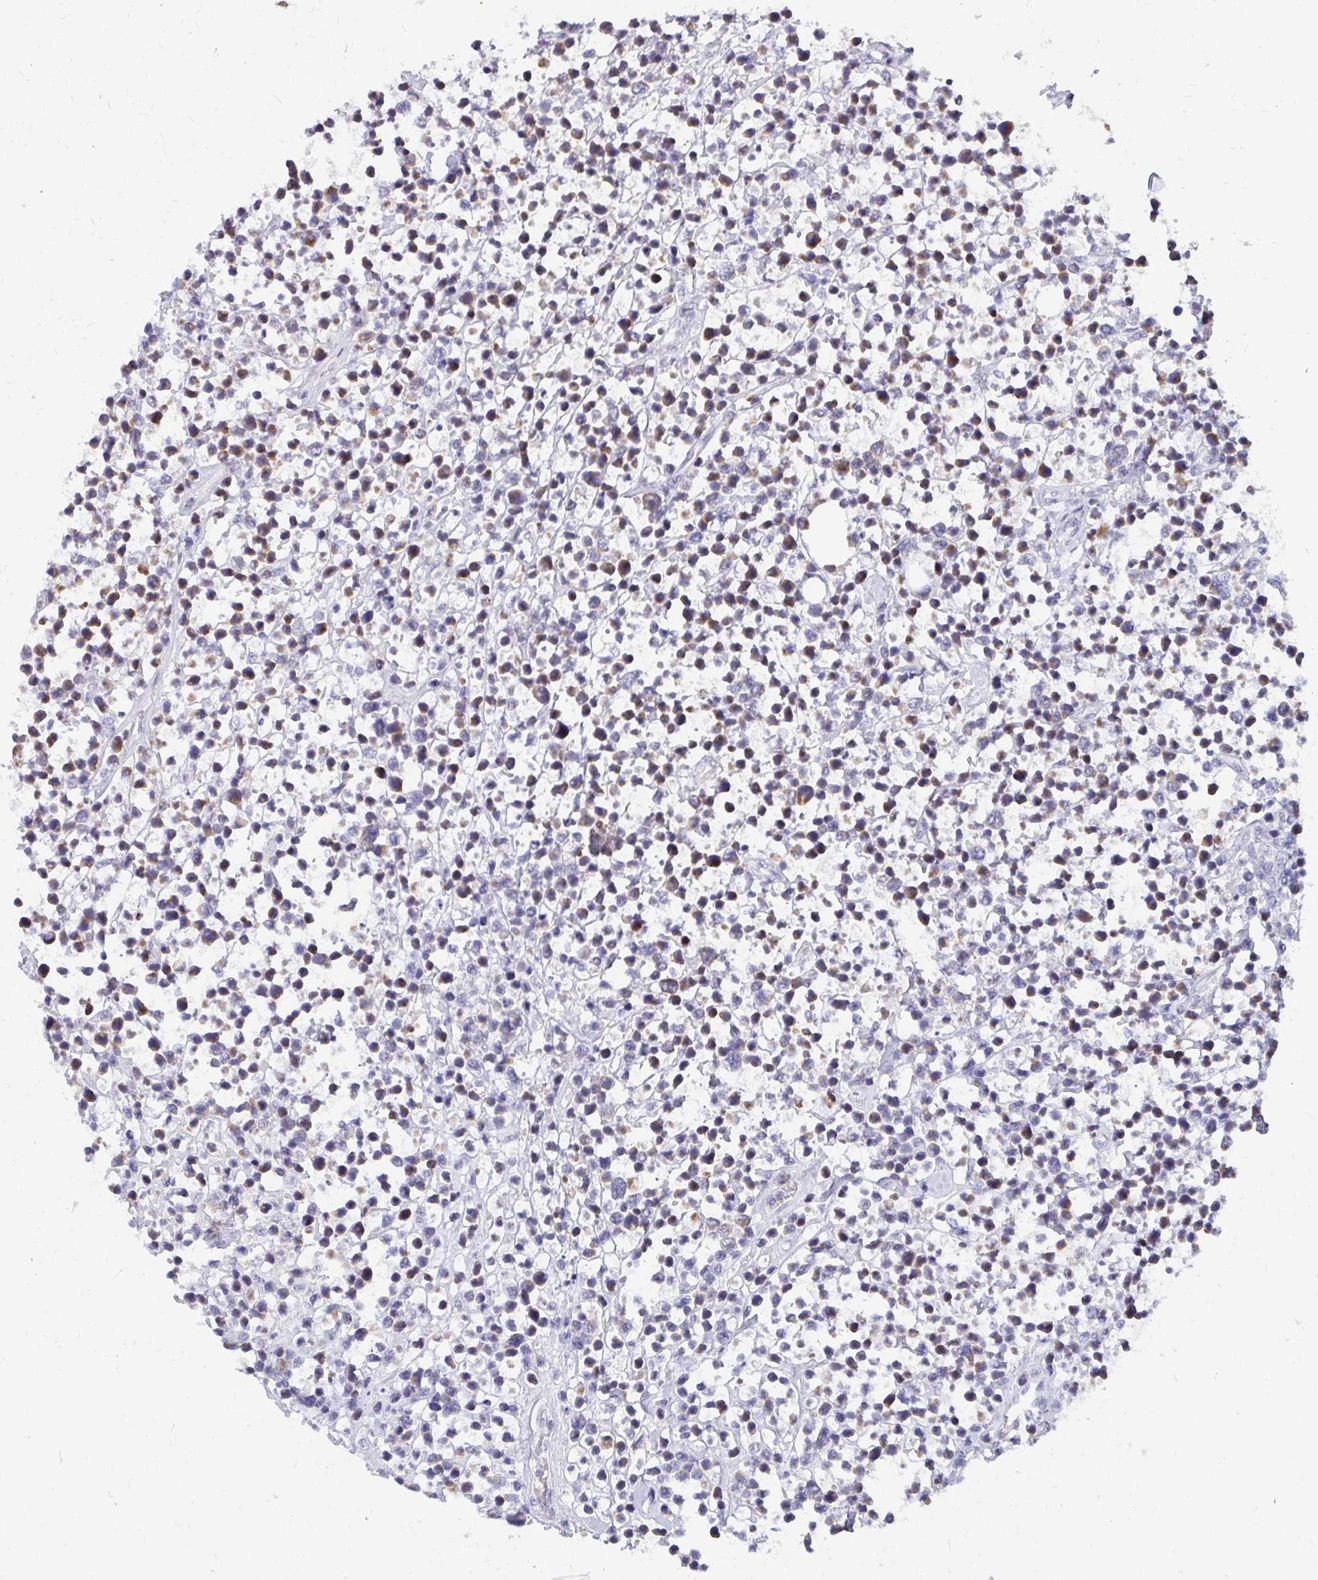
{"staining": {"intensity": "weak", "quantity": "25%-75%", "location": "cytoplasmic/membranous"}, "tissue": "lymphoma", "cell_type": "Tumor cells", "image_type": "cancer", "snomed": [{"axis": "morphology", "description": "Malignant lymphoma, non-Hodgkin's type, Low grade"}, {"axis": "topography", "description": "Lymph node"}], "caption": "Human malignant lymphoma, non-Hodgkin's type (low-grade) stained with a protein marker displays weak staining in tumor cells.", "gene": "EXOC5", "patient": {"sex": "male", "age": 60}}